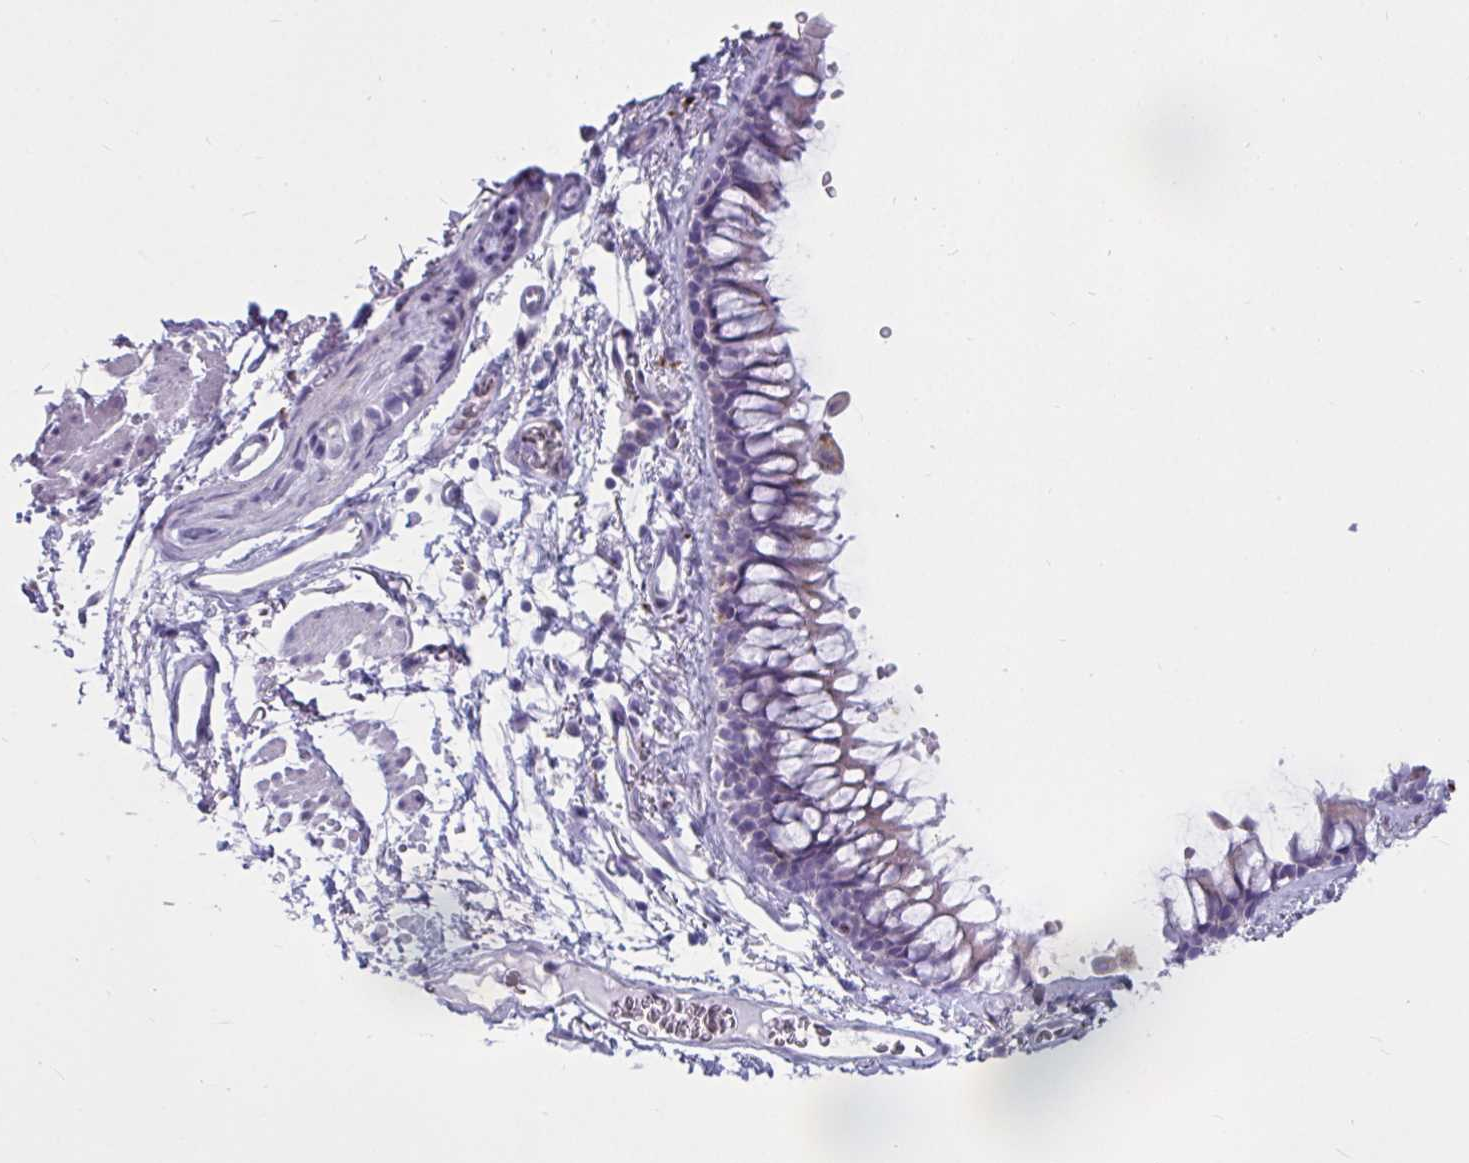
{"staining": {"intensity": "negative", "quantity": "none", "location": "none"}, "tissue": "bronchus", "cell_type": "Respiratory epithelial cells", "image_type": "normal", "snomed": [{"axis": "morphology", "description": "Normal tissue, NOS"}, {"axis": "topography", "description": "Cartilage tissue"}, {"axis": "topography", "description": "Bronchus"}], "caption": "IHC image of normal human bronchus stained for a protein (brown), which reveals no expression in respiratory epithelial cells. (DAB (3,3'-diaminobenzidine) immunohistochemistry (IHC) visualized using brightfield microscopy, high magnification).", "gene": "CTSZ", "patient": {"sex": "female", "age": 79}}